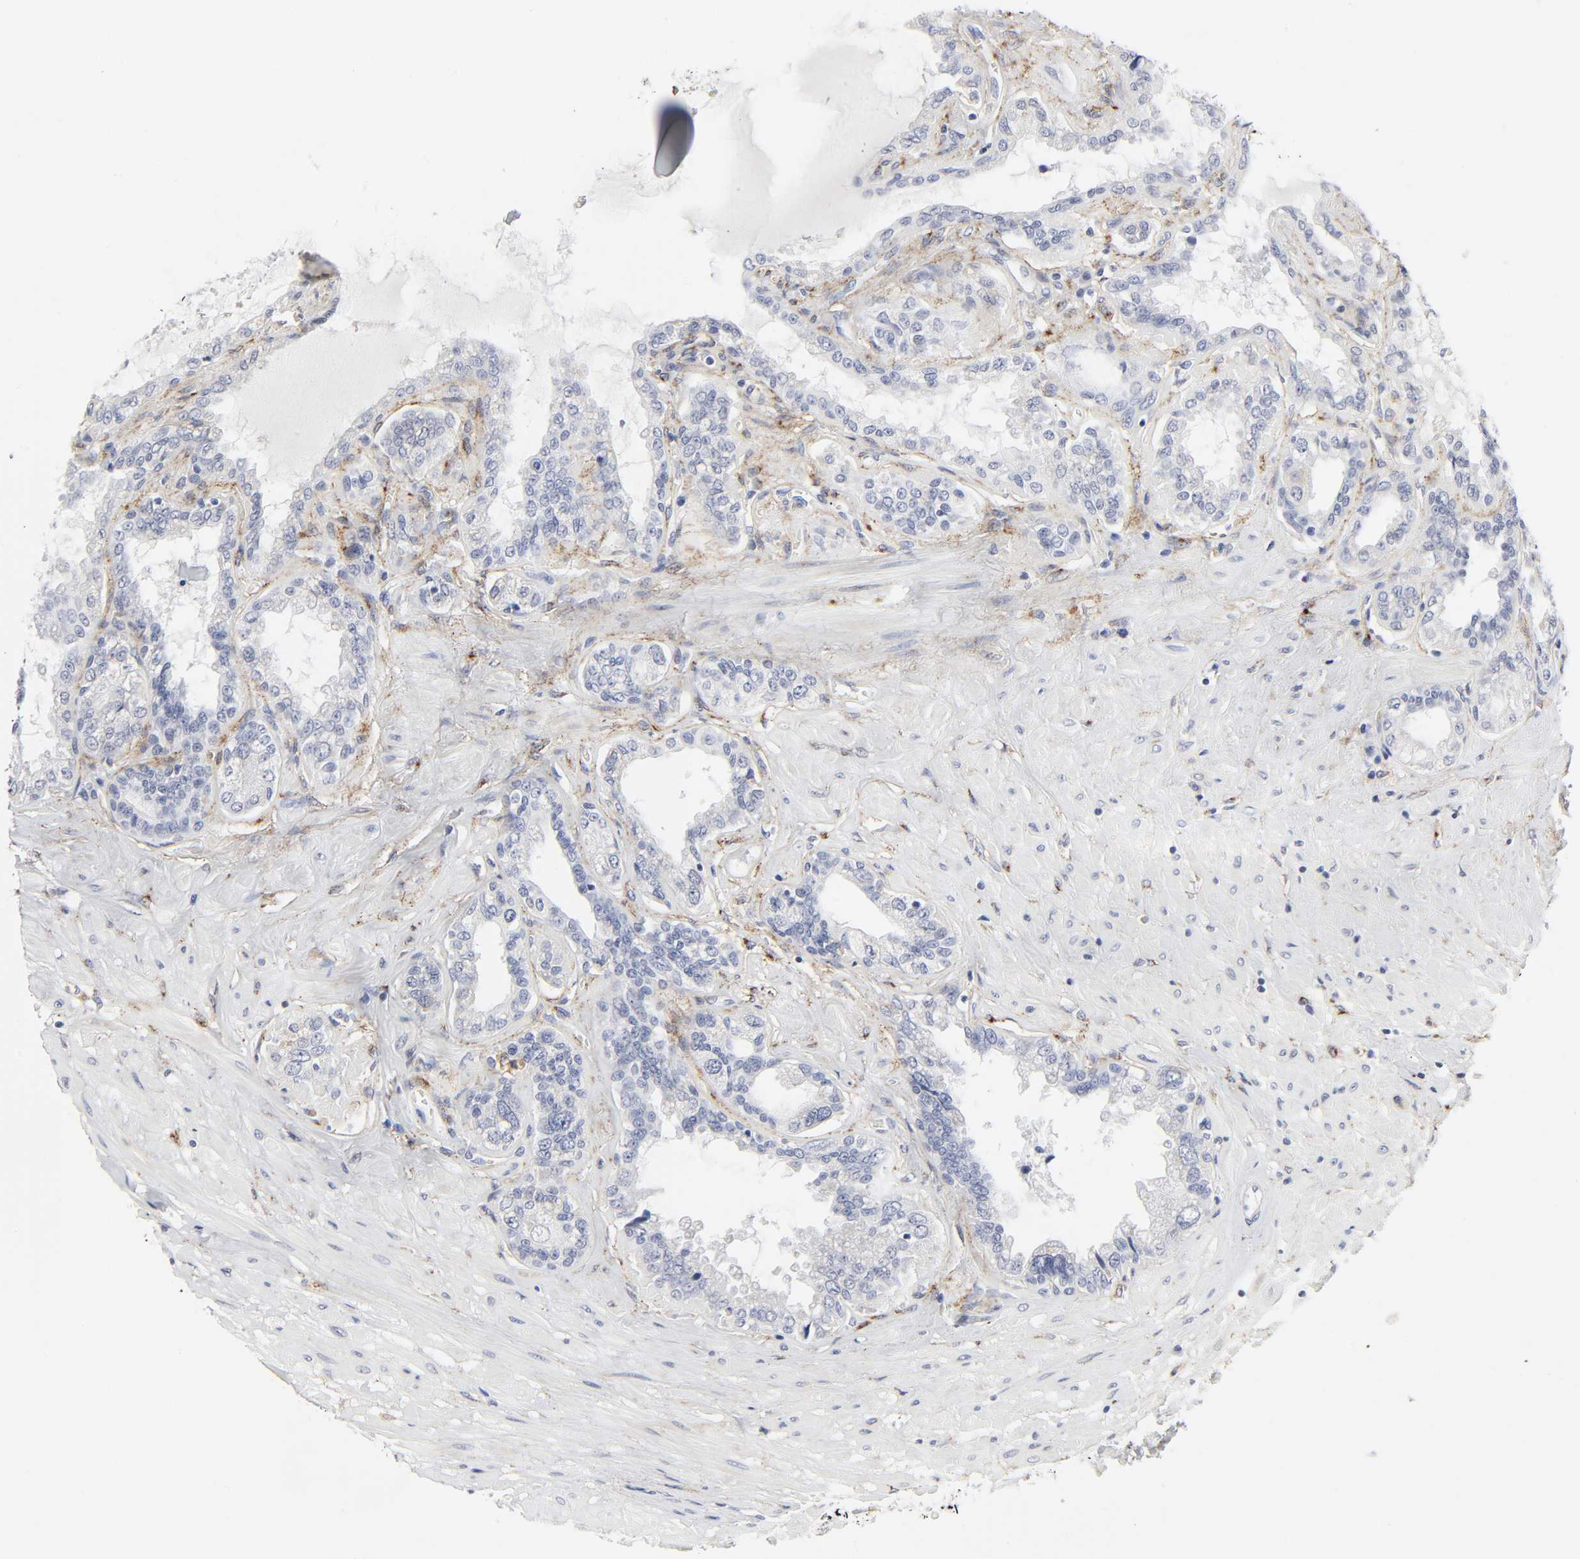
{"staining": {"intensity": "negative", "quantity": "none", "location": "none"}, "tissue": "seminal vesicle", "cell_type": "Glandular cells", "image_type": "normal", "snomed": [{"axis": "morphology", "description": "Normal tissue, NOS"}, {"axis": "morphology", "description": "Inflammation, NOS"}, {"axis": "topography", "description": "Urinary bladder"}, {"axis": "topography", "description": "Prostate"}, {"axis": "topography", "description": "Seminal veicle"}], "caption": "High power microscopy micrograph of an immunohistochemistry histopathology image of unremarkable seminal vesicle, revealing no significant staining in glandular cells.", "gene": "LRP1", "patient": {"sex": "male", "age": 82}}